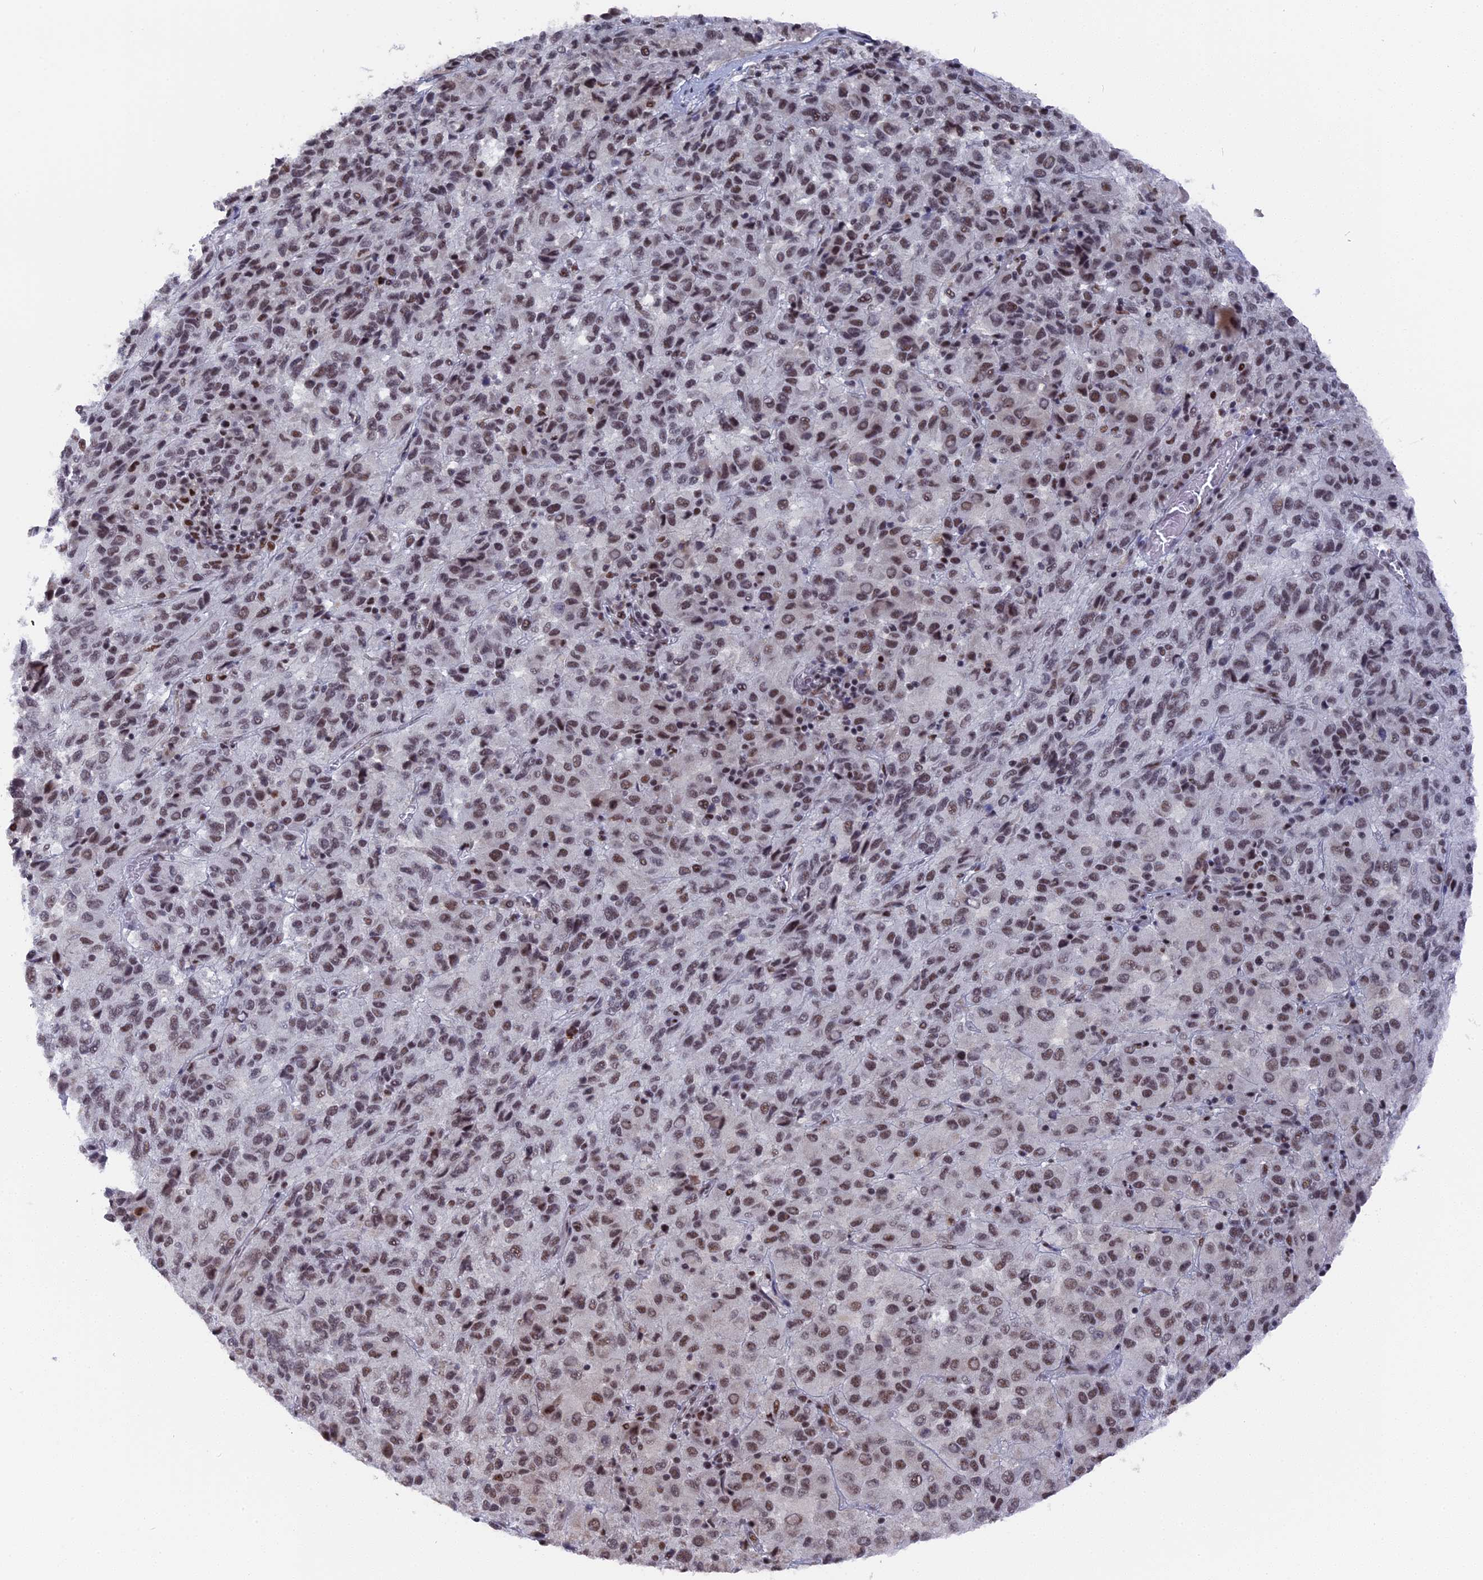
{"staining": {"intensity": "moderate", "quantity": "25%-75%", "location": "nuclear"}, "tissue": "melanoma", "cell_type": "Tumor cells", "image_type": "cancer", "snomed": [{"axis": "morphology", "description": "Malignant melanoma, Metastatic site"}, {"axis": "topography", "description": "Lung"}], "caption": "The image reveals a brown stain indicating the presence of a protein in the nuclear of tumor cells in melanoma.", "gene": "SF3A2", "patient": {"sex": "male", "age": 64}}